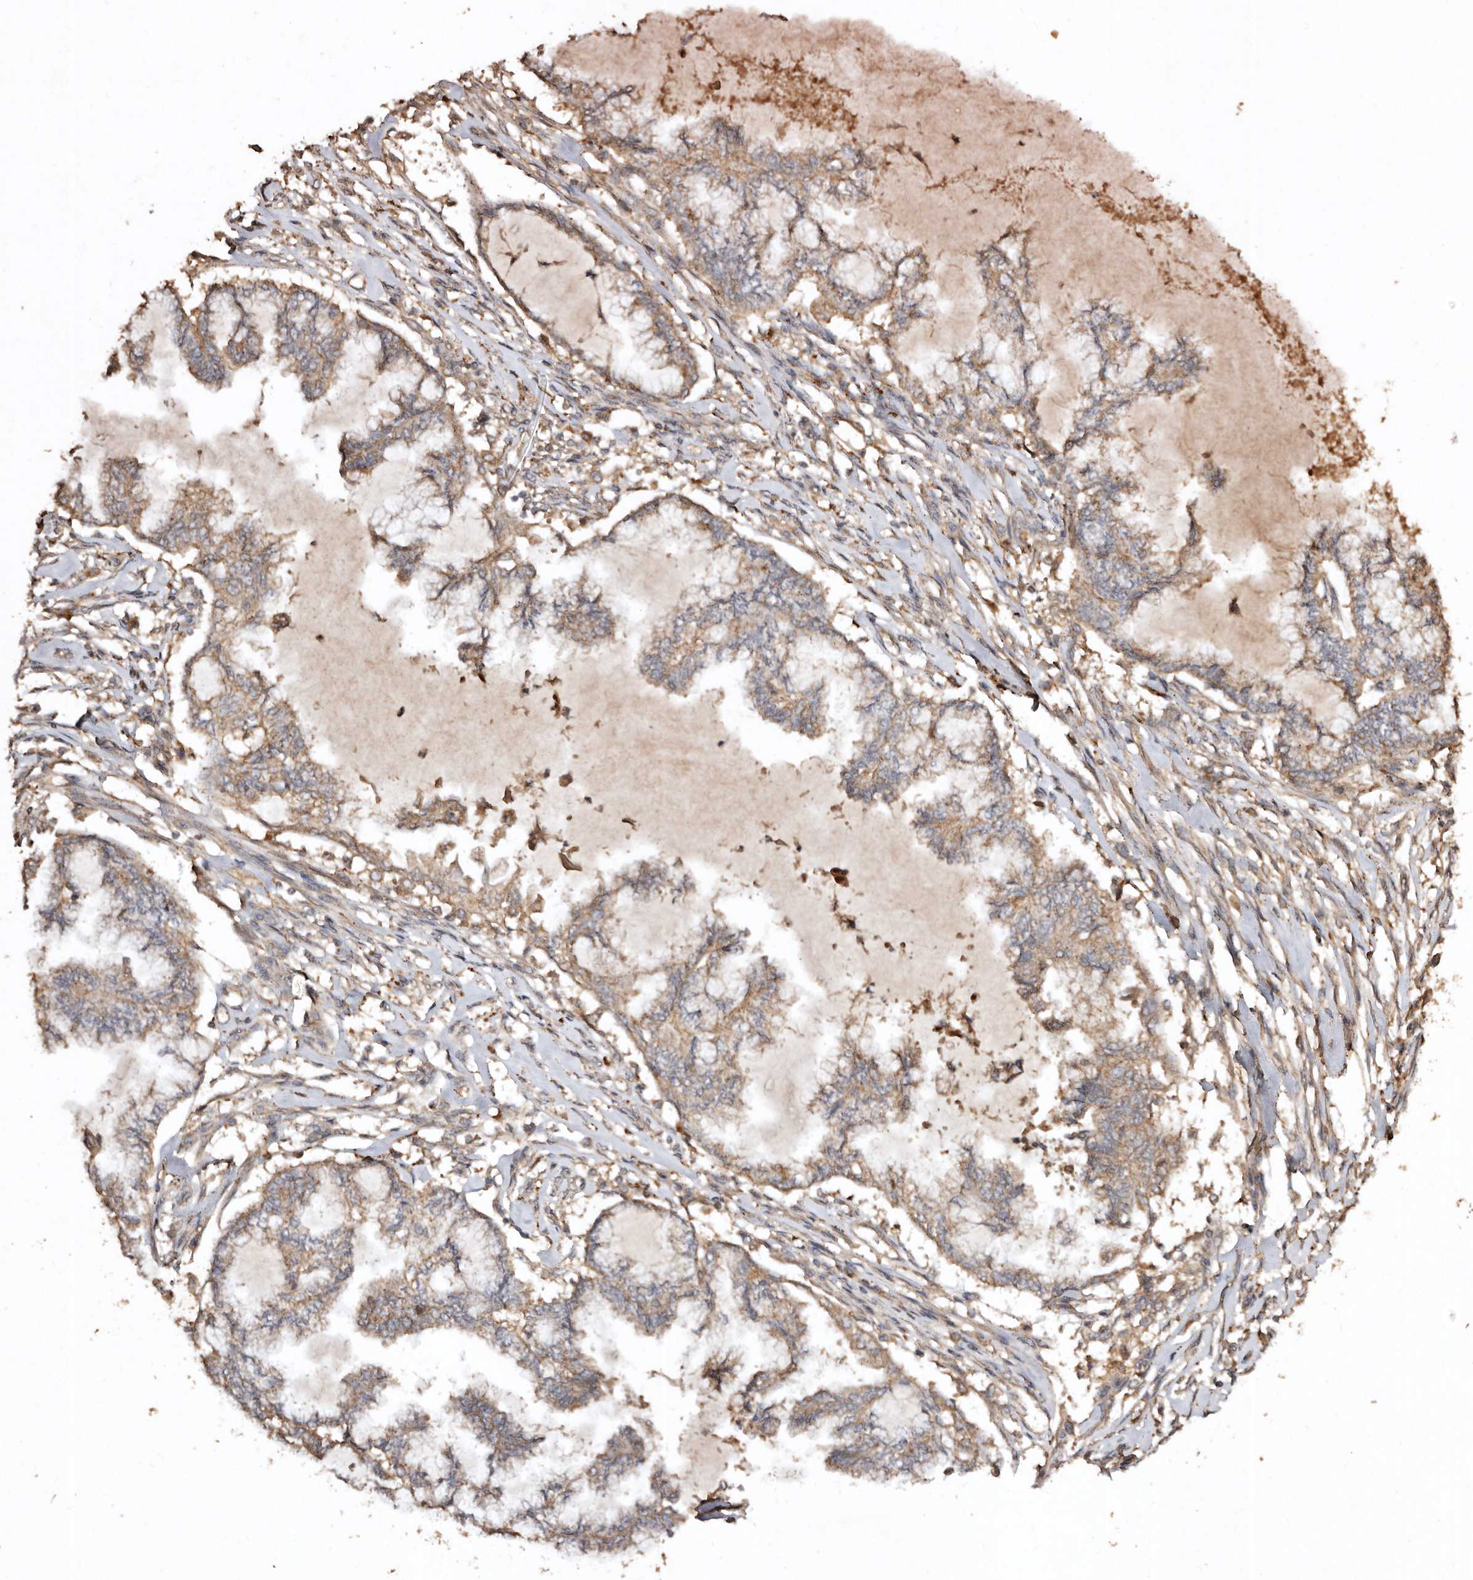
{"staining": {"intensity": "moderate", "quantity": ">75%", "location": "cytoplasmic/membranous"}, "tissue": "endometrial cancer", "cell_type": "Tumor cells", "image_type": "cancer", "snomed": [{"axis": "morphology", "description": "Adenocarcinoma, NOS"}, {"axis": "topography", "description": "Endometrium"}], "caption": "Protein staining shows moderate cytoplasmic/membranous expression in approximately >75% of tumor cells in endometrial adenocarcinoma.", "gene": "FARS2", "patient": {"sex": "female", "age": 86}}